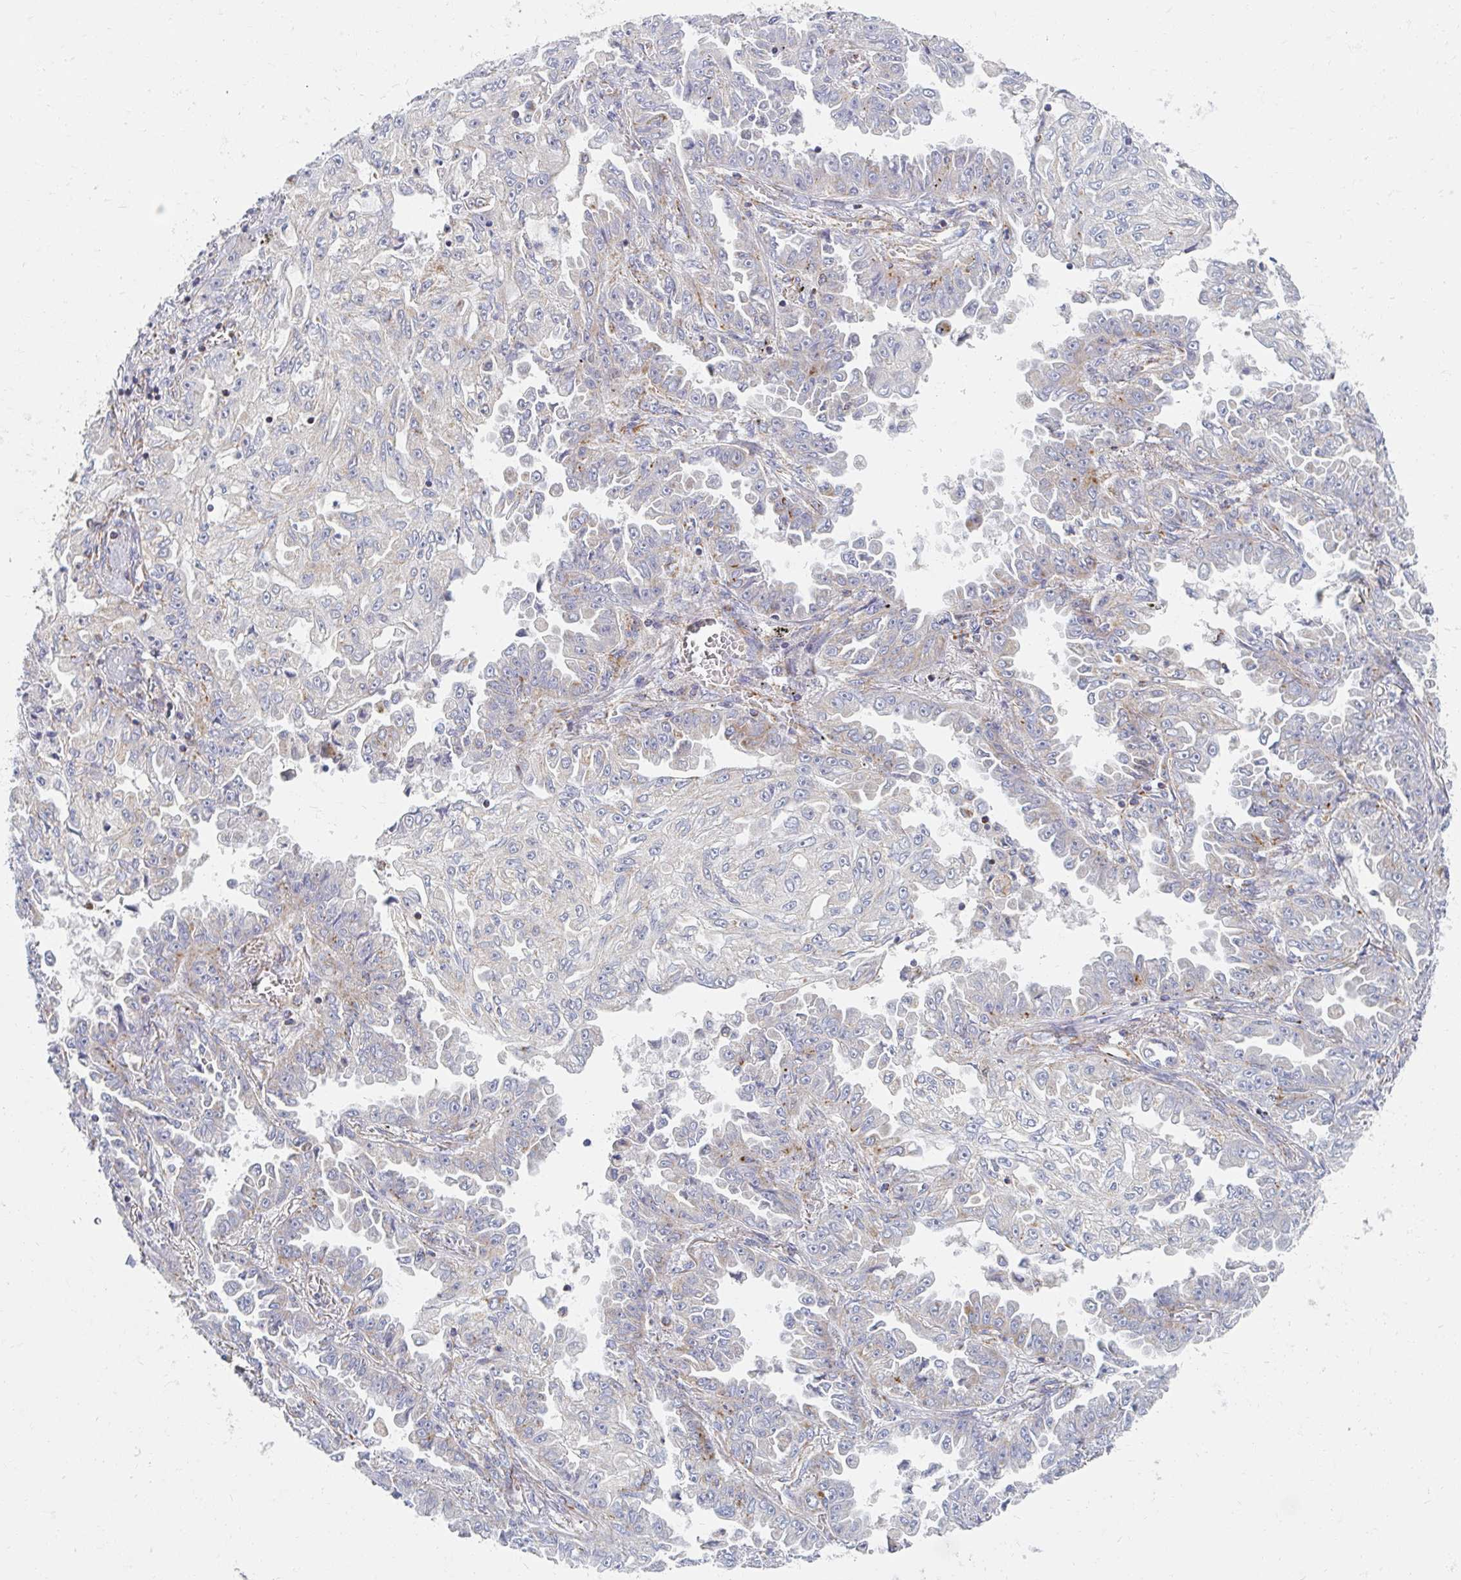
{"staining": {"intensity": "moderate", "quantity": "<25%", "location": "cytoplasmic/membranous"}, "tissue": "lung cancer", "cell_type": "Tumor cells", "image_type": "cancer", "snomed": [{"axis": "morphology", "description": "Adenocarcinoma, NOS"}, {"axis": "topography", "description": "Lung"}], "caption": "An image of human lung cancer (adenocarcinoma) stained for a protein exhibits moderate cytoplasmic/membranous brown staining in tumor cells.", "gene": "MAVS", "patient": {"sex": "female", "age": 52}}